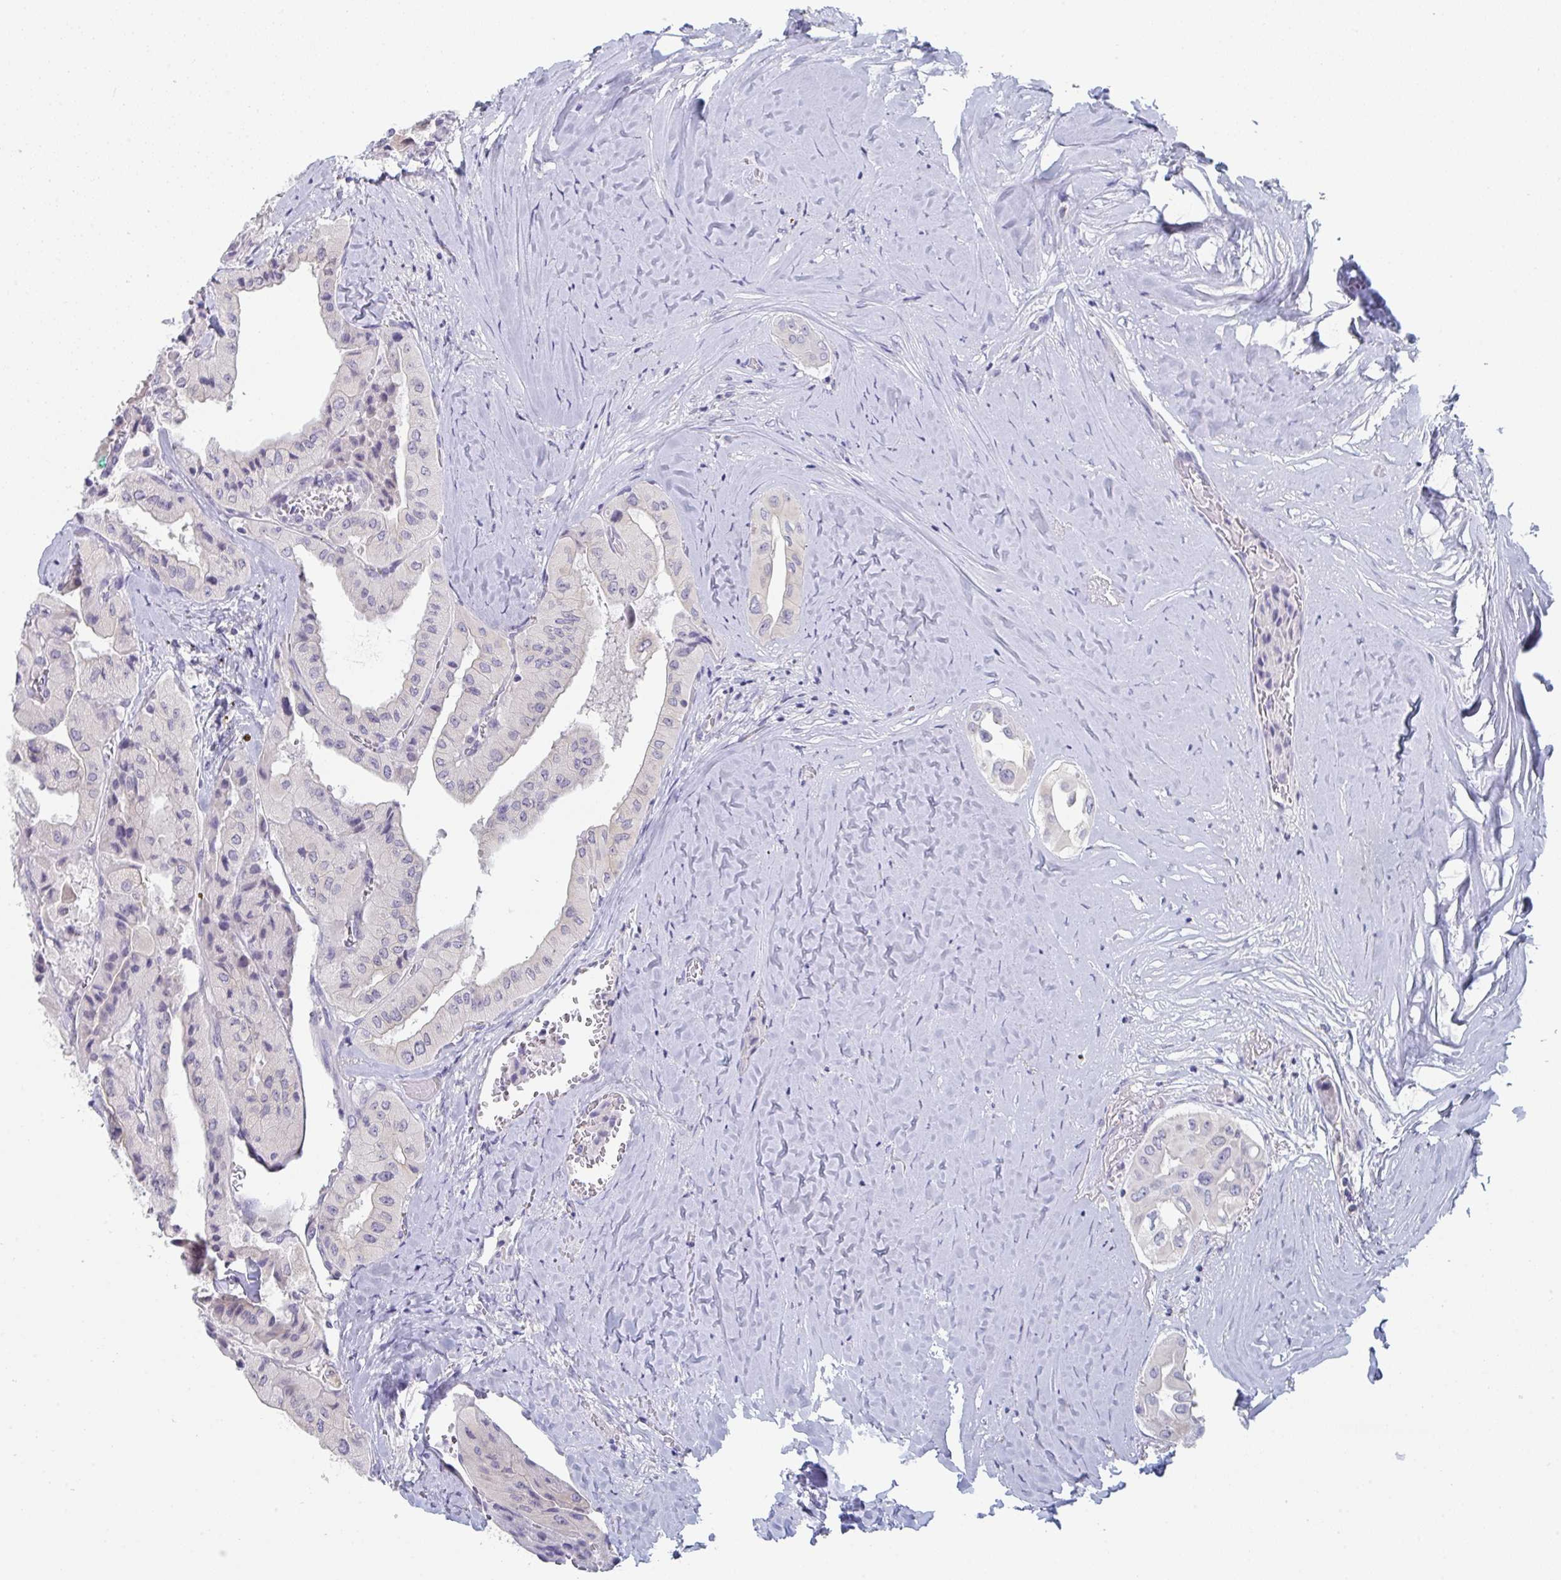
{"staining": {"intensity": "negative", "quantity": "none", "location": "none"}, "tissue": "thyroid cancer", "cell_type": "Tumor cells", "image_type": "cancer", "snomed": [{"axis": "morphology", "description": "Normal tissue, NOS"}, {"axis": "morphology", "description": "Papillary adenocarcinoma, NOS"}, {"axis": "topography", "description": "Thyroid gland"}], "caption": "Thyroid cancer was stained to show a protein in brown. There is no significant expression in tumor cells.", "gene": "PTPRD", "patient": {"sex": "female", "age": 59}}